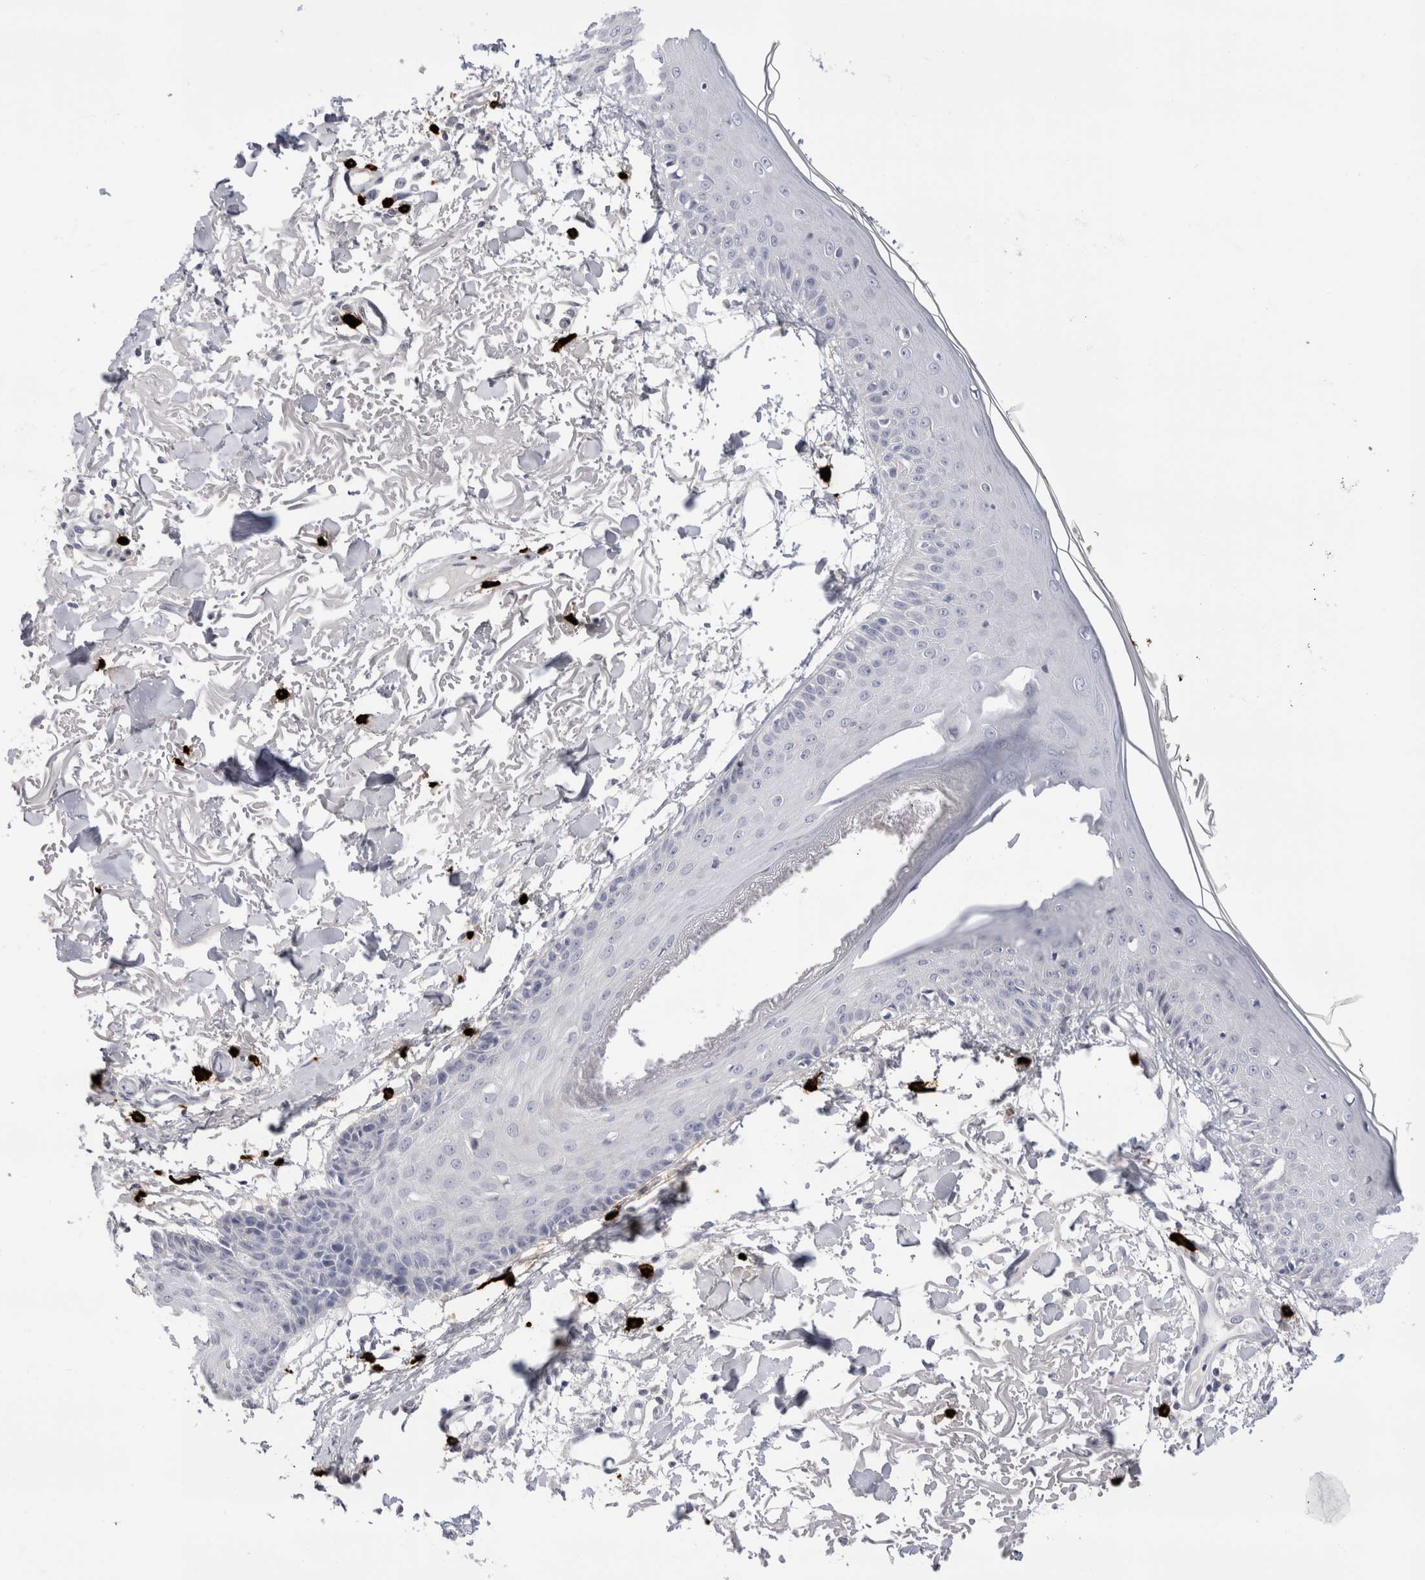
{"staining": {"intensity": "negative", "quantity": "none", "location": "none"}, "tissue": "skin", "cell_type": "Fibroblasts", "image_type": "normal", "snomed": [{"axis": "morphology", "description": "Normal tissue, NOS"}, {"axis": "morphology", "description": "Squamous cell carcinoma, NOS"}, {"axis": "topography", "description": "Skin"}, {"axis": "topography", "description": "Peripheral nerve tissue"}], "caption": "Protein analysis of benign skin displays no significant expression in fibroblasts.", "gene": "SPINK2", "patient": {"sex": "male", "age": 83}}